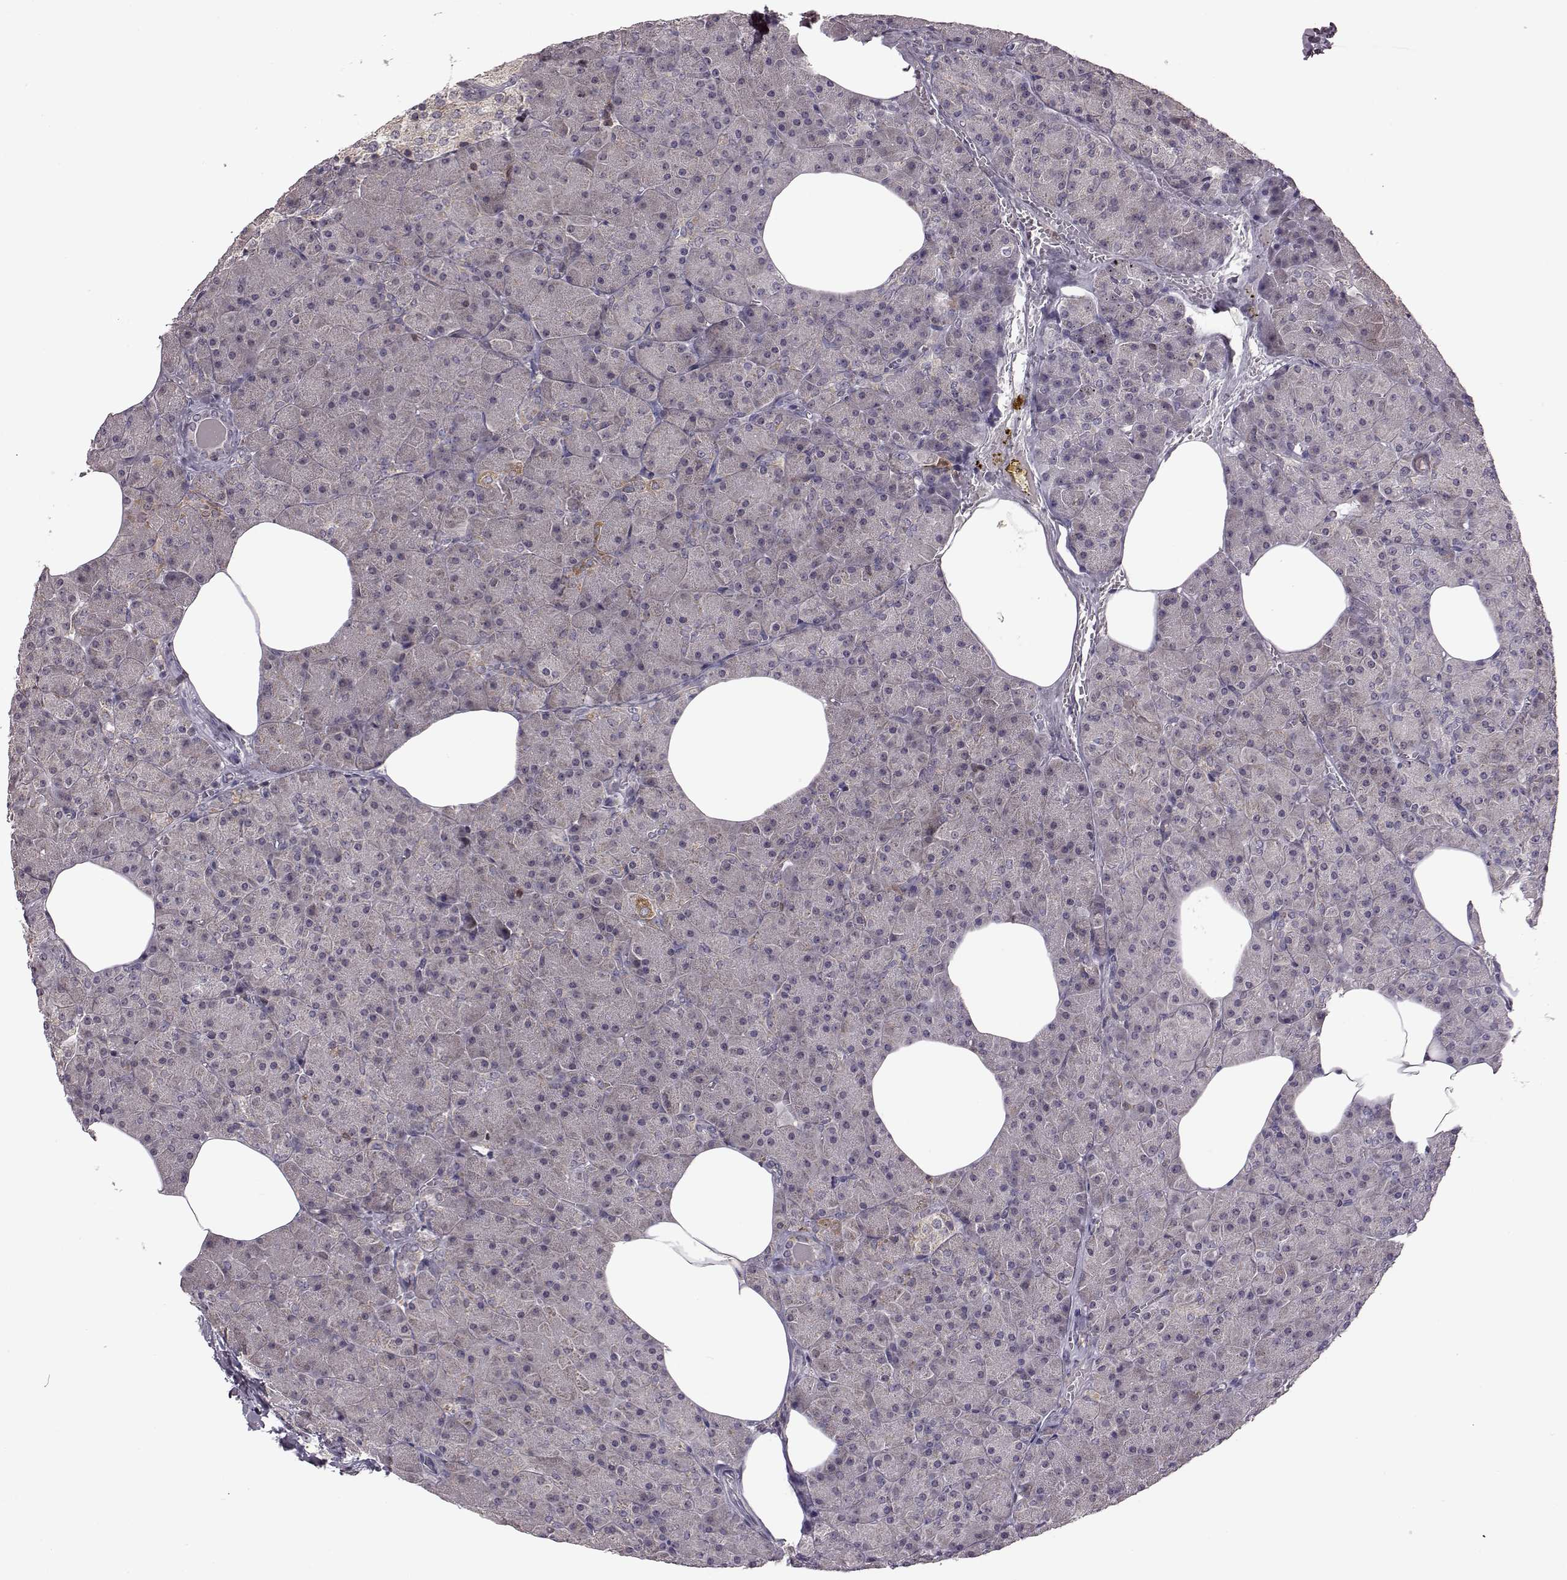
{"staining": {"intensity": "negative", "quantity": "none", "location": "none"}, "tissue": "pancreas", "cell_type": "Exocrine glandular cells", "image_type": "normal", "snomed": [{"axis": "morphology", "description": "Normal tissue, NOS"}, {"axis": "topography", "description": "Pancreas"}], "caption": "Micrograph shows no significant protein staining in exocrine glandular cells of unremarkable pancreas.", "gene": "DOK2", "patient": {"sex": "female", "age": 45}}